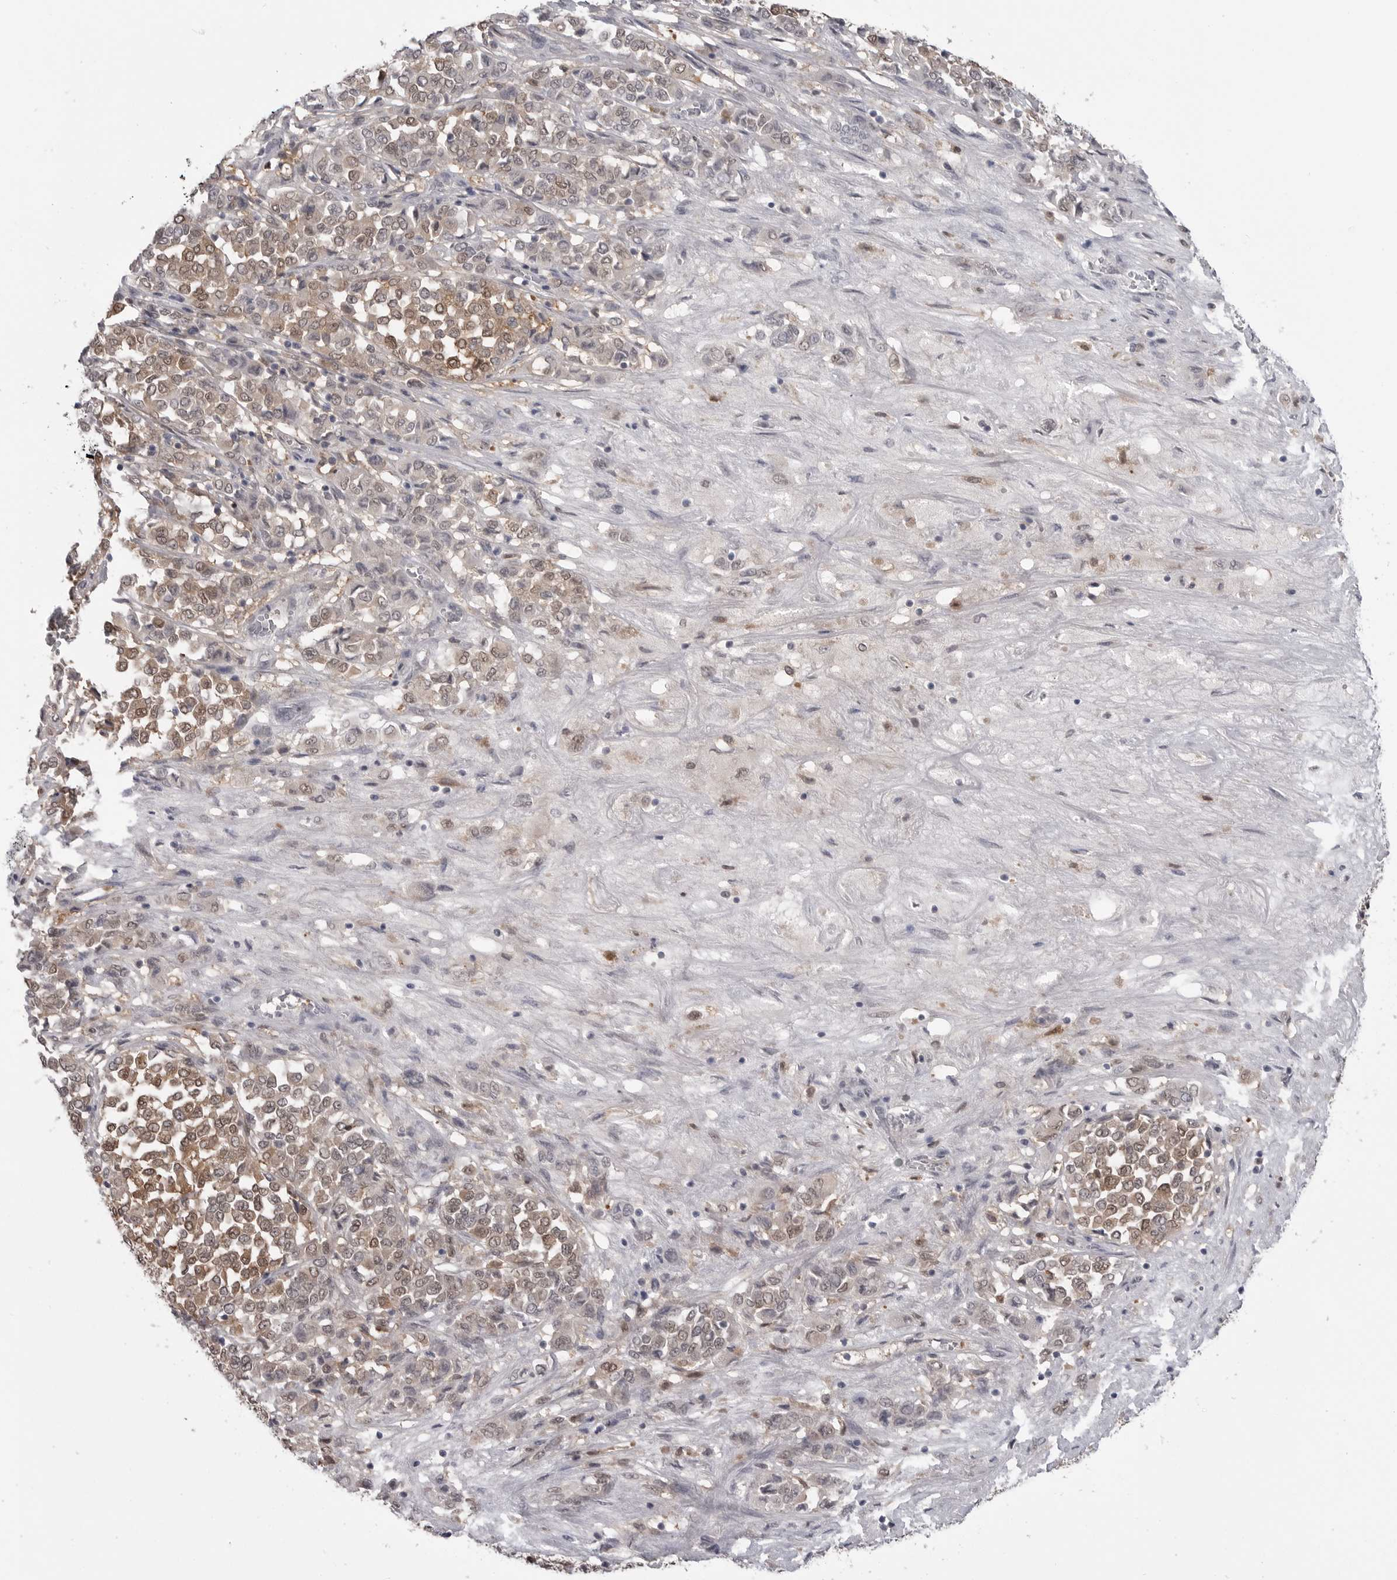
{"staining": {"intensity": "moderate", "quantity": ">75%", "location": "cytoplasmic/membranous,nuclear"}, "tissue": "melanoma", "cell_type": "Tumor cells", "image_type": "cancer", "snomed": [{"axis": "morphology", "description": "Malignant melanoma, Metastatic site"}, {"axis": "topography", "description": "Pancreas"}], "caption": "Protein staining of malignant melanoma (metastatic site) tissue exhibits moderate cytoplasmic/membranous and nuclear staining in approximately >75% of tumor cells. (DAB (3,3'-diaminobenzidine) IHC, brown staining for protein, blue staining for nuclei).", "gene": "PNPO", "patient": {"sex": "female", "age": 30}}